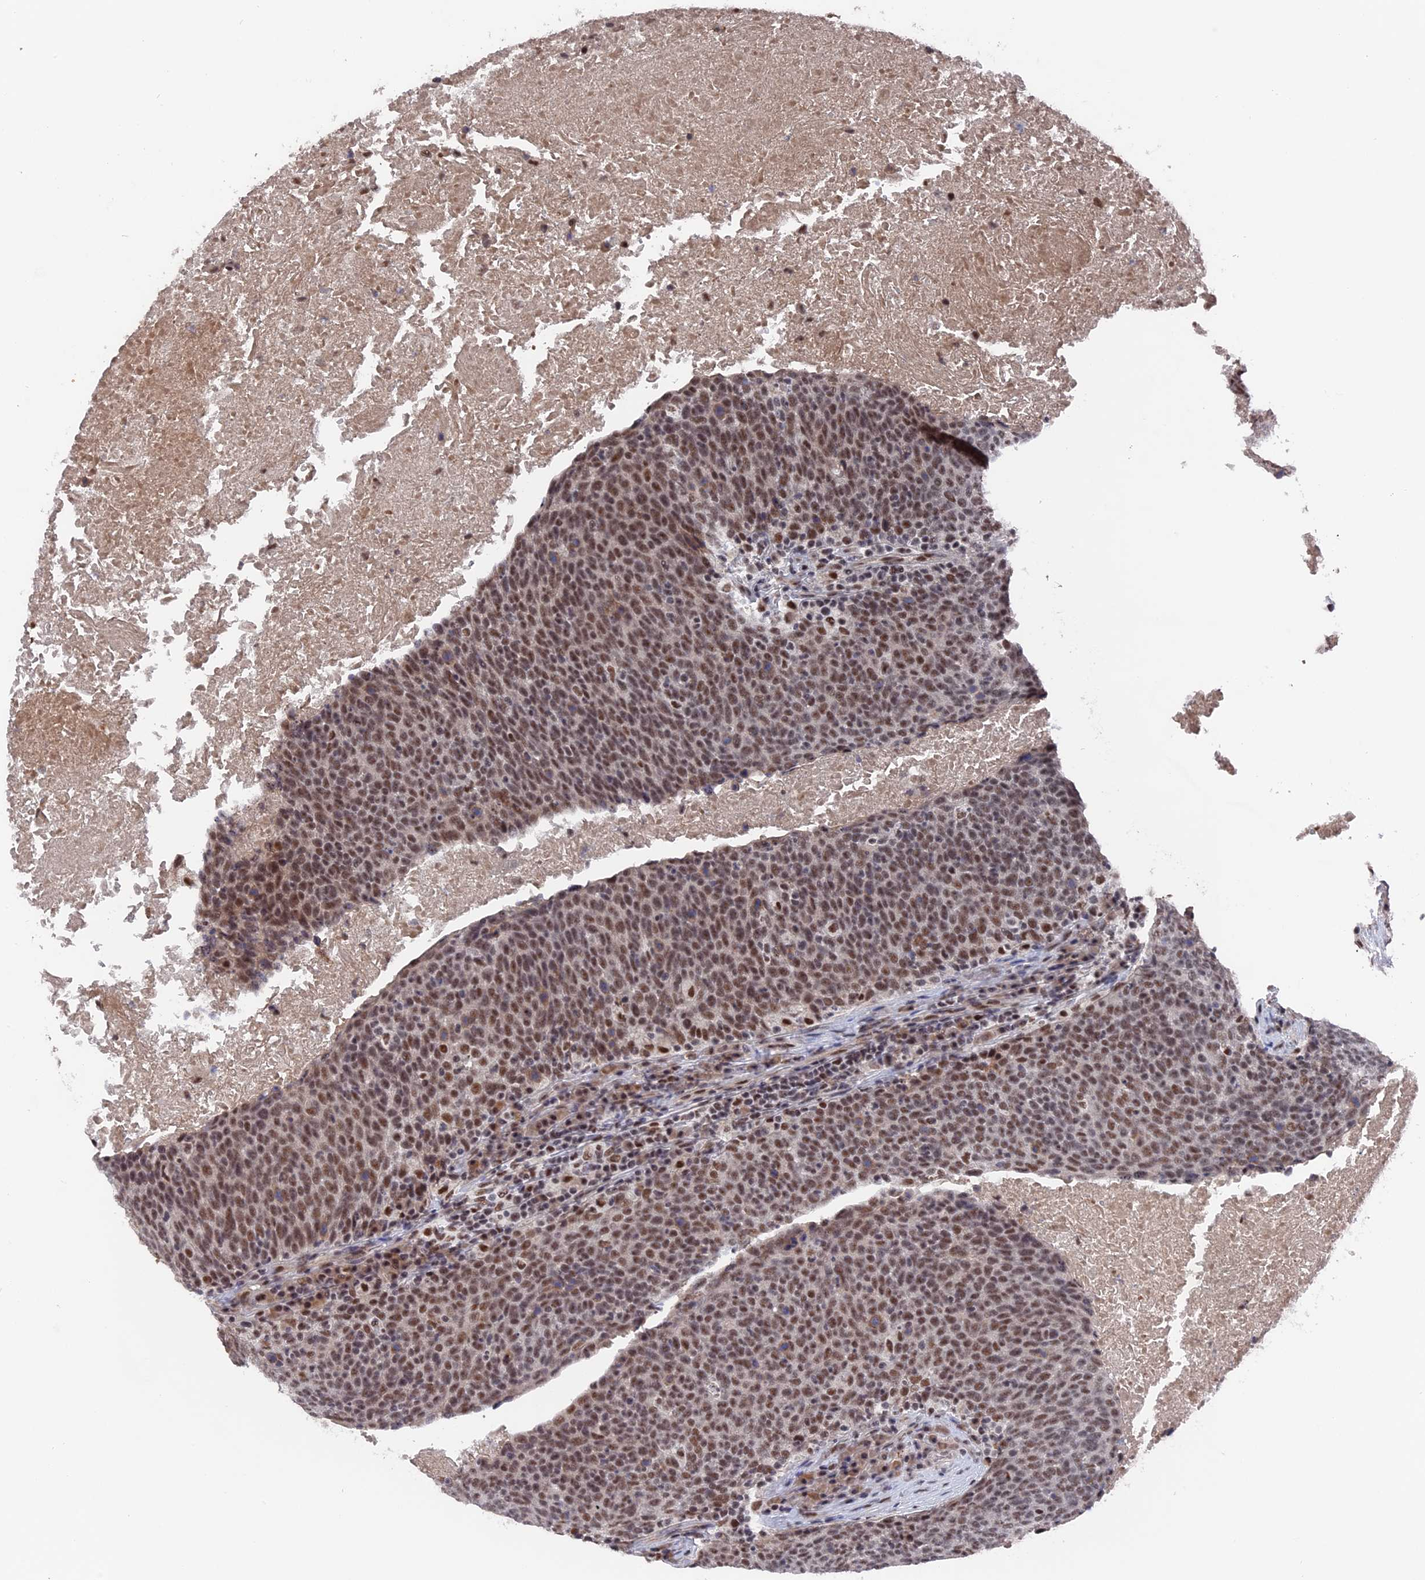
{"staining": {"intensity": "moderate", "quantity": ">75%", "location": "nuclear"}, "tissue": "head and neck cancer", "cell_type": "Tumor cells", "image_type": "cancer", "snomed": [{"axis": "morphology", "description": "Squamous cell carcinoma, NOS"}, {"axis": "morphology", "description": "Squamous cell carcinoma, metastatic, NOS"}, {"axis": "topography", "description": "Lymph node"}, {"axis": "topography", "description": "Head-Neck"}], "caption": "Human head and neck cancer stained for a protein (brown) shows moderate nuclear positive positivity in approximately >75% of tumor cells.", "gene": "SF3A2", "patient": {"sex": "male", "age": 62}}